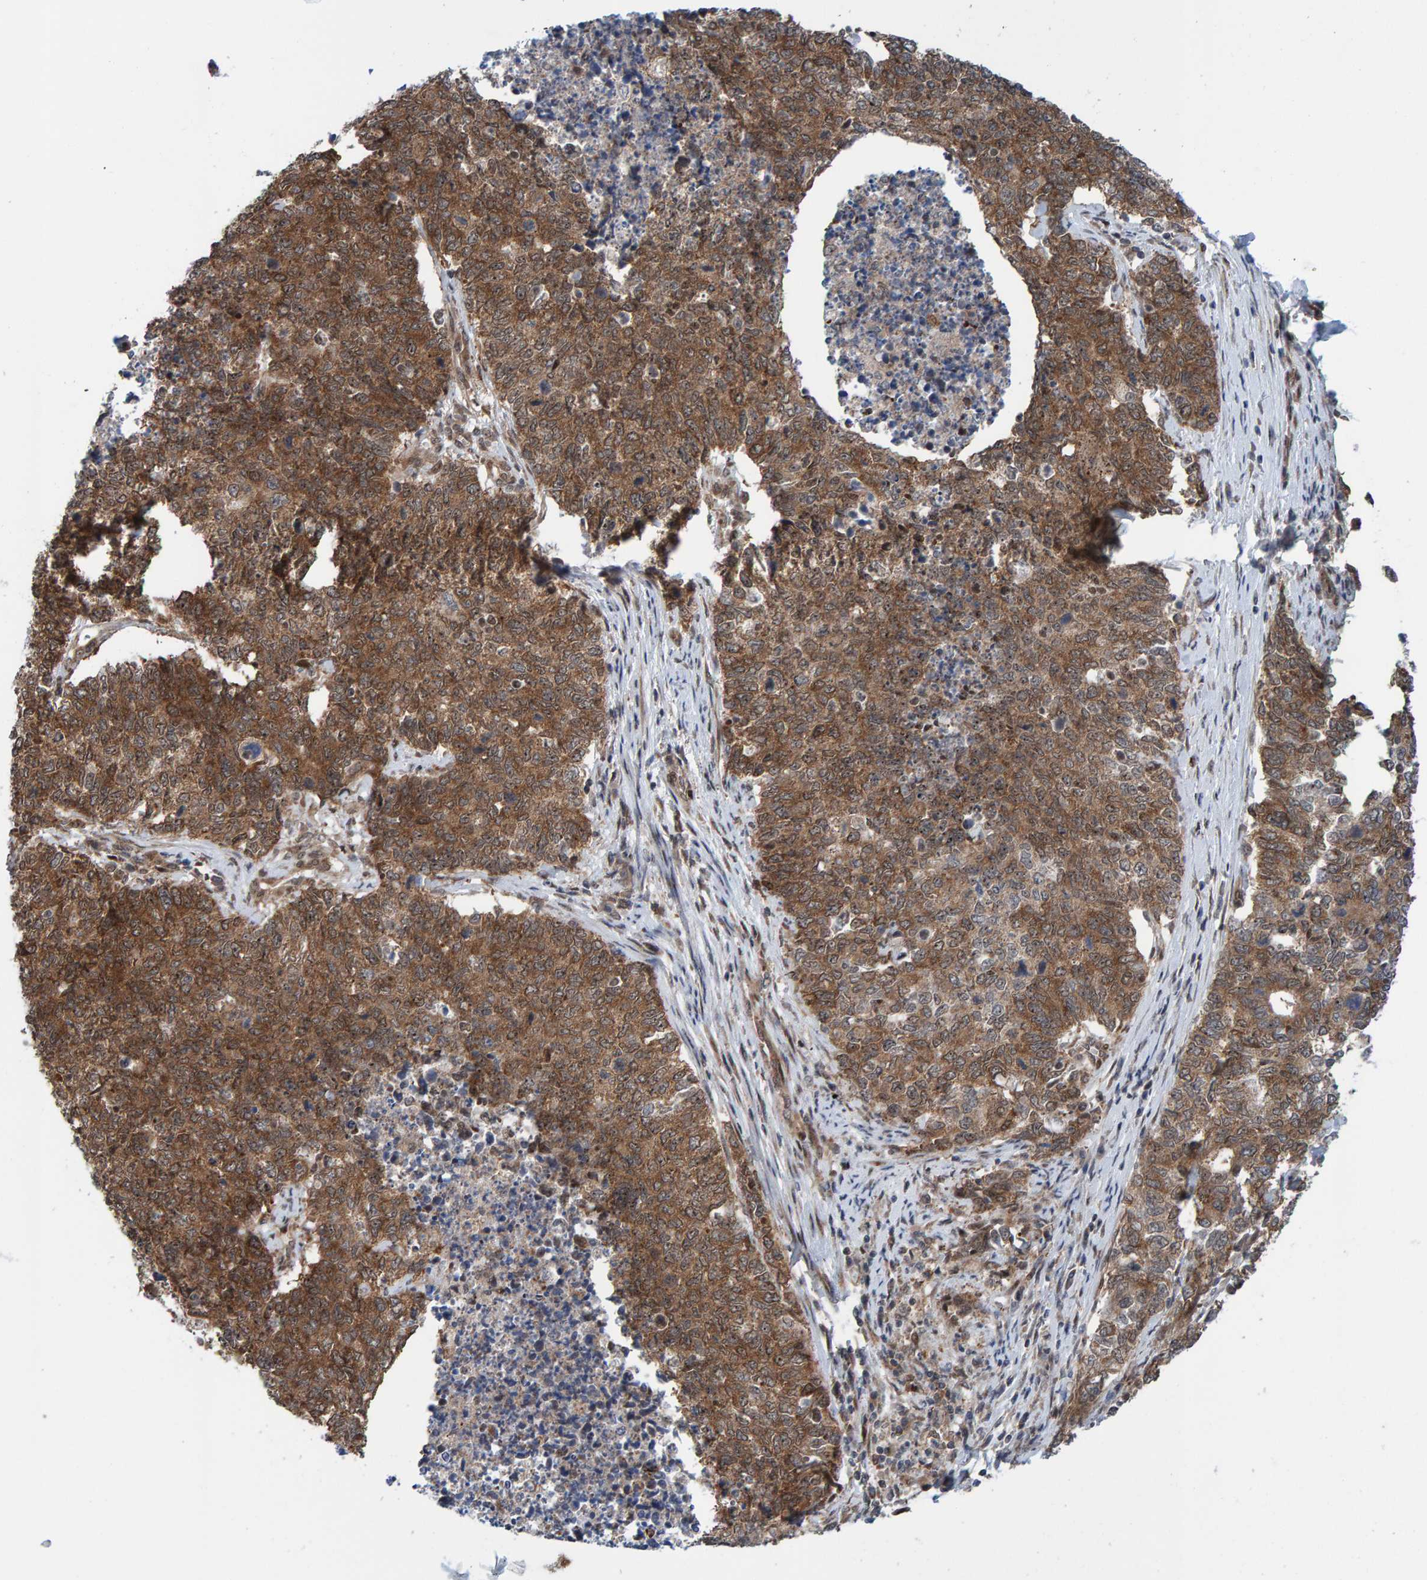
{"staining": {"intensity": "moderate", "quantity": ">75%", "location": "cytoplasmic/membranous"}, "tissue": "cervical cancer", "cell_type": "Tumor cells", "image_type": "cancer", "snomed": [{"axis": "morphology", "description": "Squamous cell carcinoma, NOS"}, {"axis": "topography", "description": "Cervix"}], "caption": "Squamous cell carcinoma (cervical) stained with a brown dye reveals moderate cytoplasmic/membranous positive positivity in approximately >75% of tumor cells.", "gene": "ZNF366", "patient": {"sex": "female", "age": 63}}